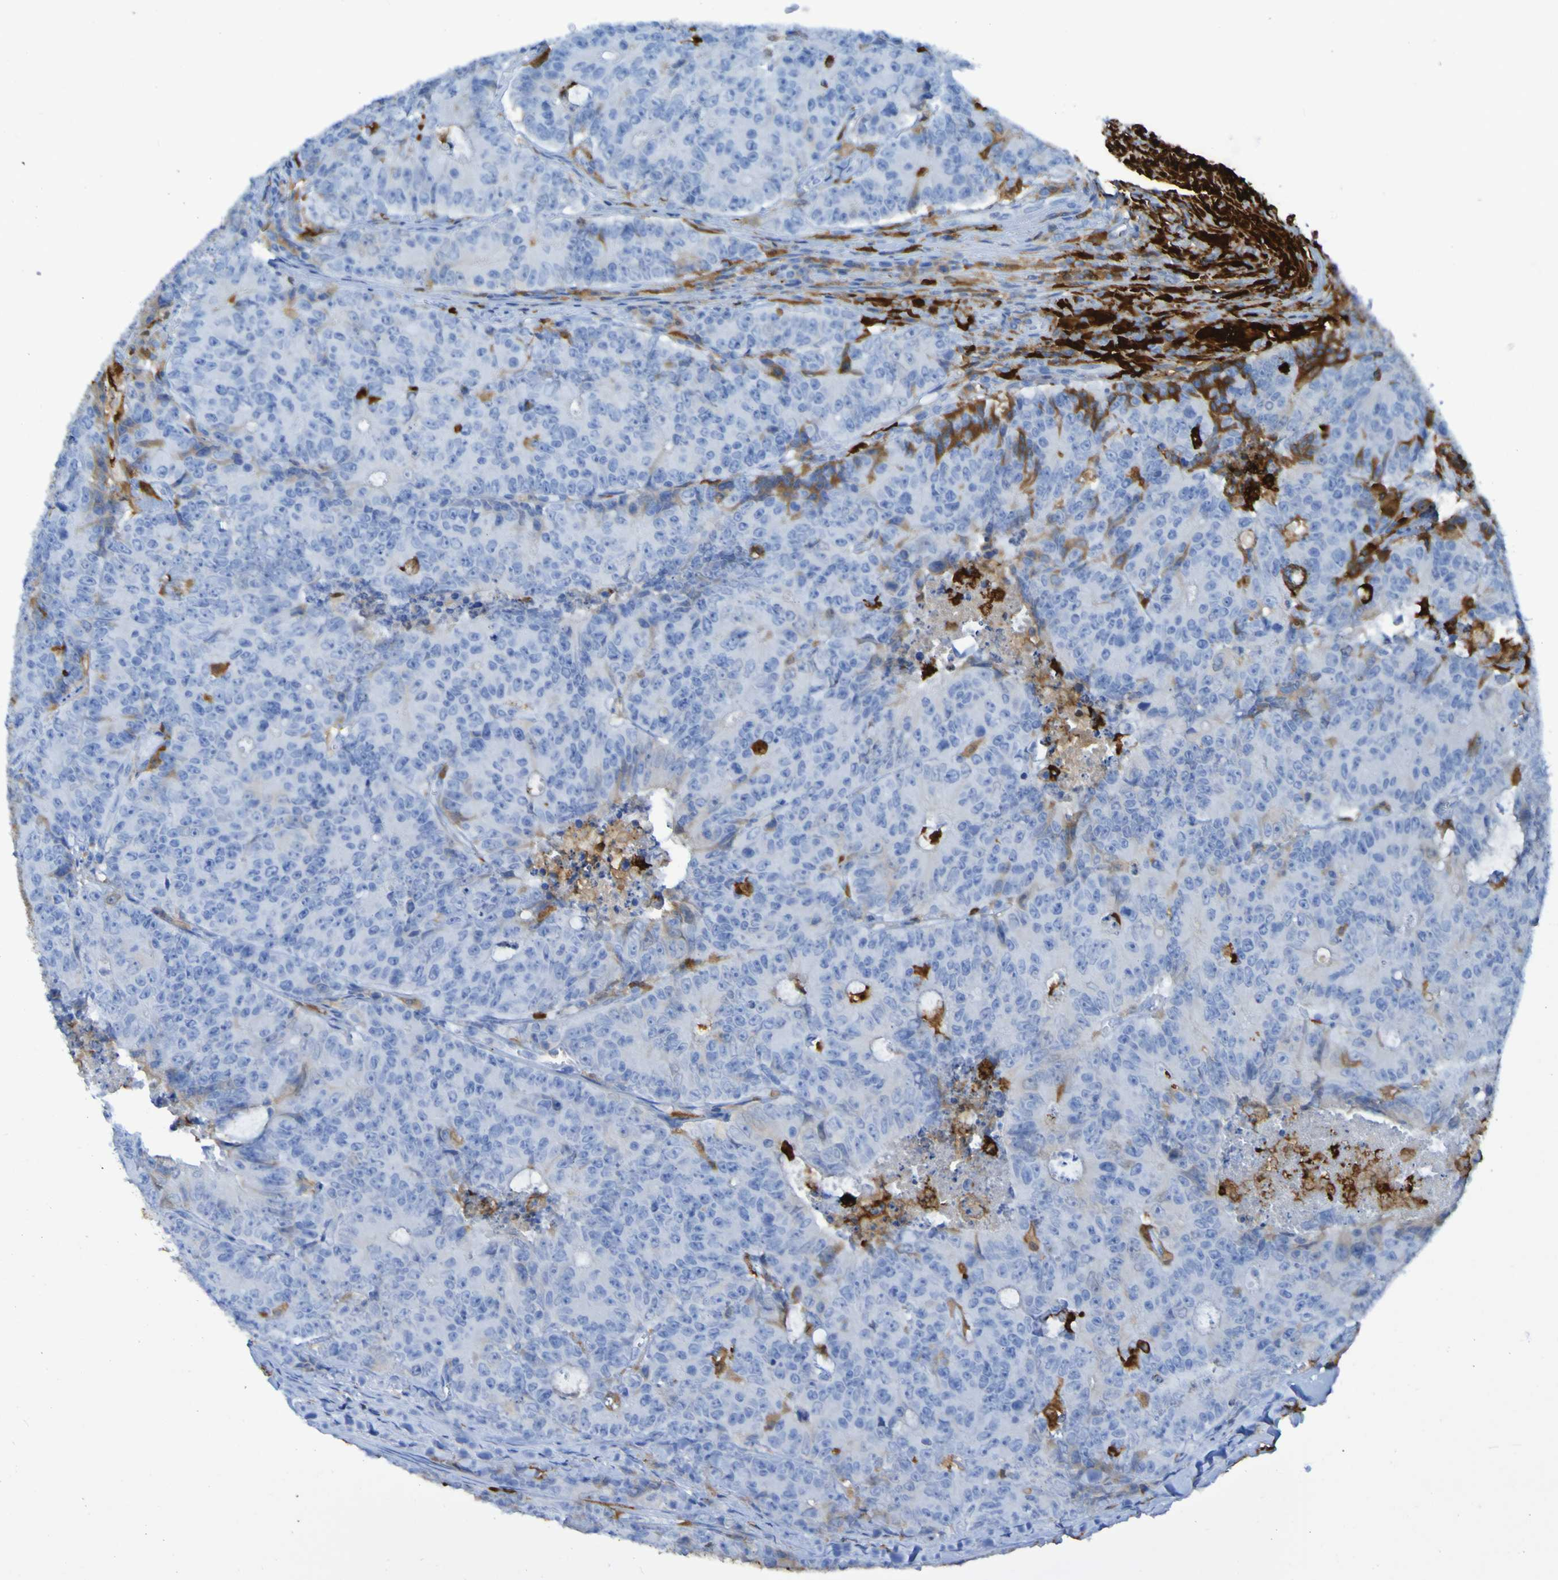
{"staining": {"intensity": "moderate", "quantity": "<25%", "location": "cytoplasmic/membranous"}, "tissue": "colorectal cancer", "cell_type": "Tumor cells", "image_type": "cancer", "snomed": [{"axis": "morphology", "description": "Adenocarcinoma, NOS"}, {"axis": "topography", "description": "Colon"}], "caption": "This is a micrograph of IHC staining of adenocarcinoma (colorectal), which shows moderate staining in the cytoplasmic/membranous of tumor cells.", "gene": "MPPE1", "patient": {"sex": "female", "age": 86}}